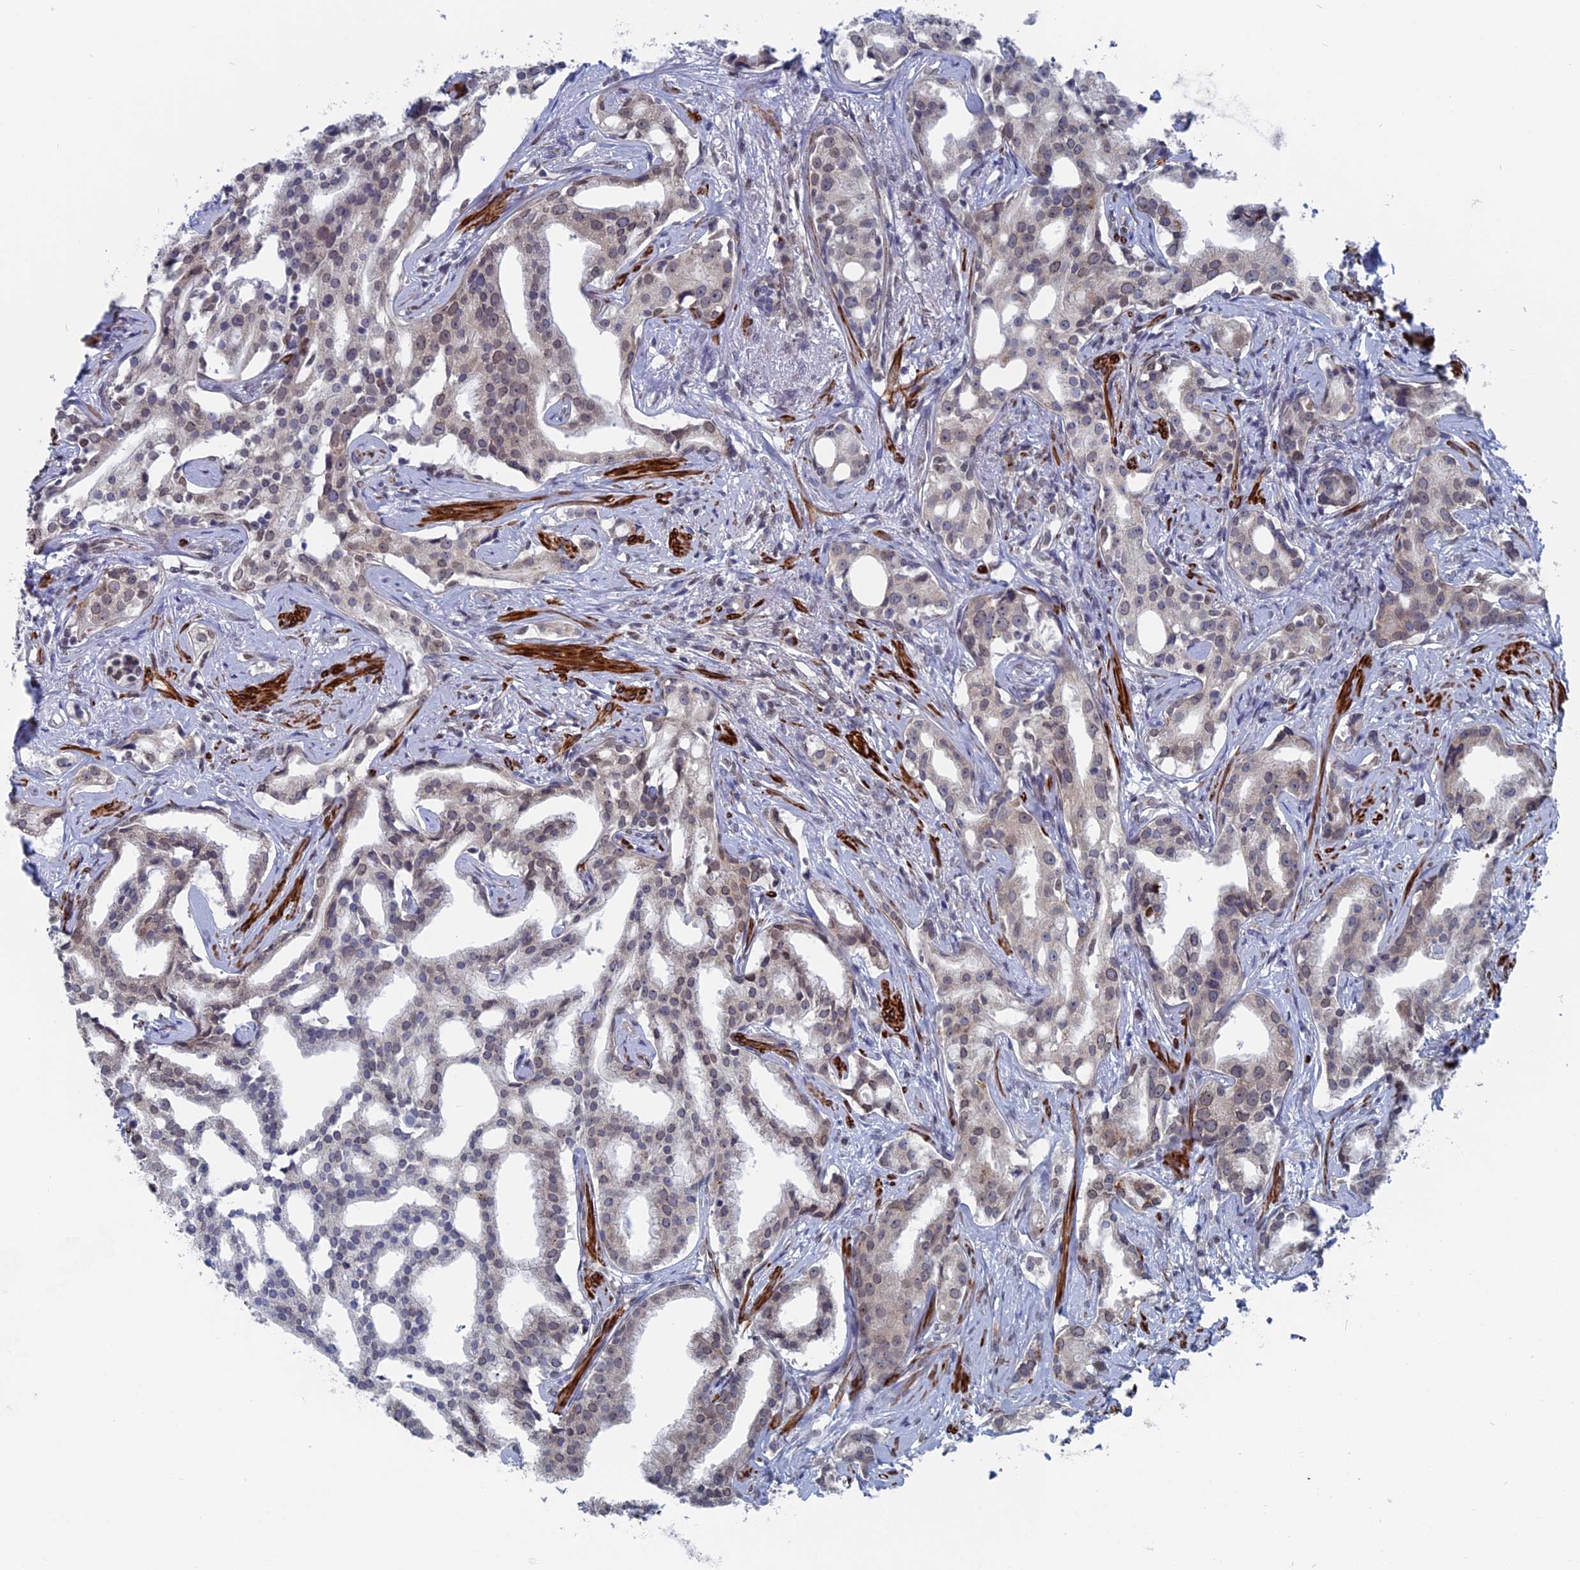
{"staining": {"intensity": "strong", "quantity": "<25%", "location": "cytoplasmic/membranous"}, "tissue": "prostate cancer", "cell_type": "Tumor cells", "image_type": "cancer", "snomed": [{"axis": "morphology", "description": "Adenocarcinoma, High grade"}, {"axis": "topography", "description": "Prostate"}], "caption": "Adenocarcinoma (high-grade) (prostate) tissue exhibits strong cytoplasmic/membranous expression in approximately <25% of tumor cells", "gene": "MTRF1", "patient": {"sex": "male", "age": 67}}